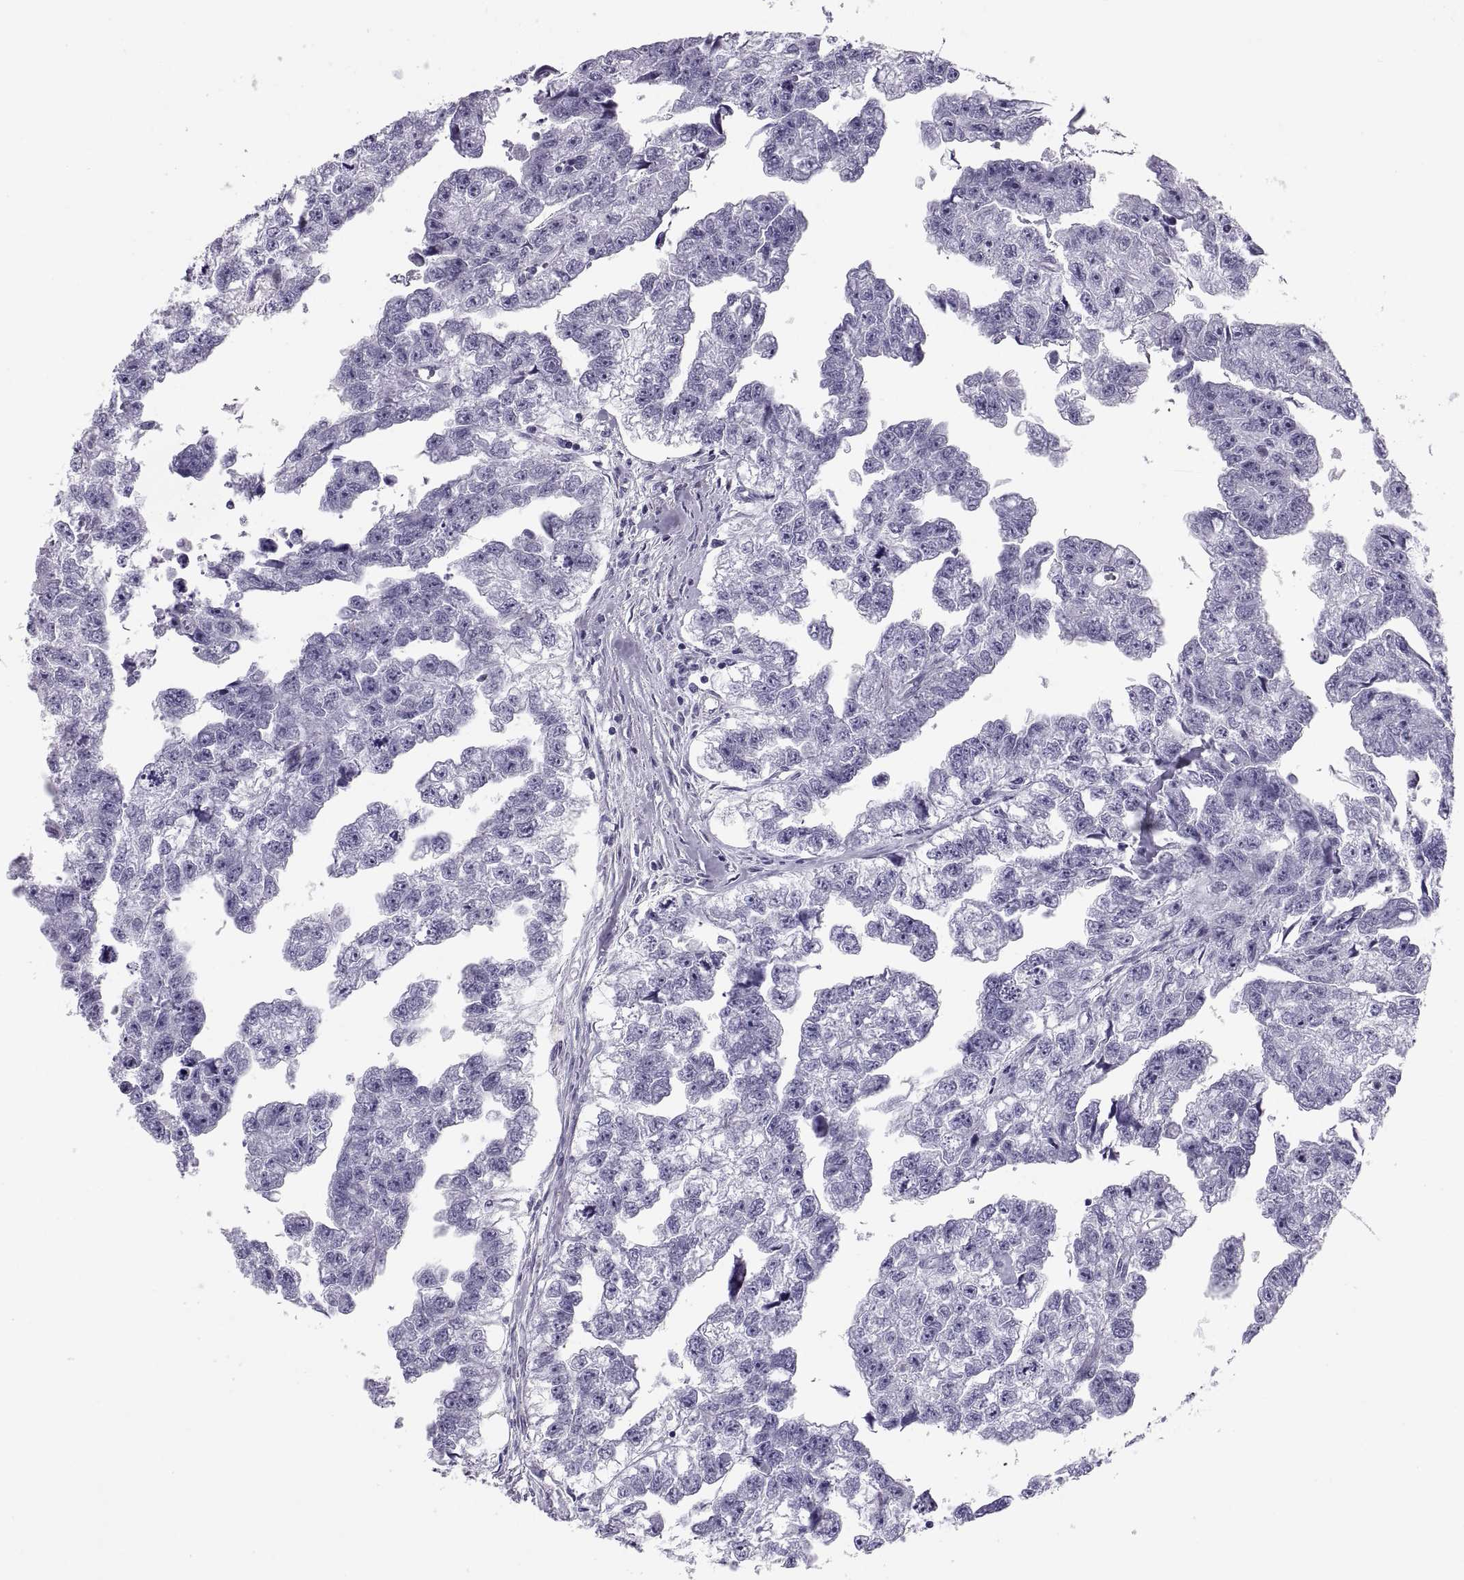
{"staining": {"intensity": "negative", "quantity": "none", "location": "none"}, "tissue": "testis cancer", "cell_type": "Tumor cells", "image_type": "cancer", "snomed": [{"axis": "morphology", "description": "Carcinoma, Embryonal, NOS"}, {"axis": "morphology", "description": "Teratoma, malignant, NOS"}, {"axis": "topography", "description": "Testis"}], "caption": "High magnification brightfield microscopy of testis malignant teratoma stained with DAB (brown) and counterstained with hematoxylin (blue): tumor cells show no significant positivity.", "gene": "PAX2", "patient": {"sex": "male", "age": 44}}